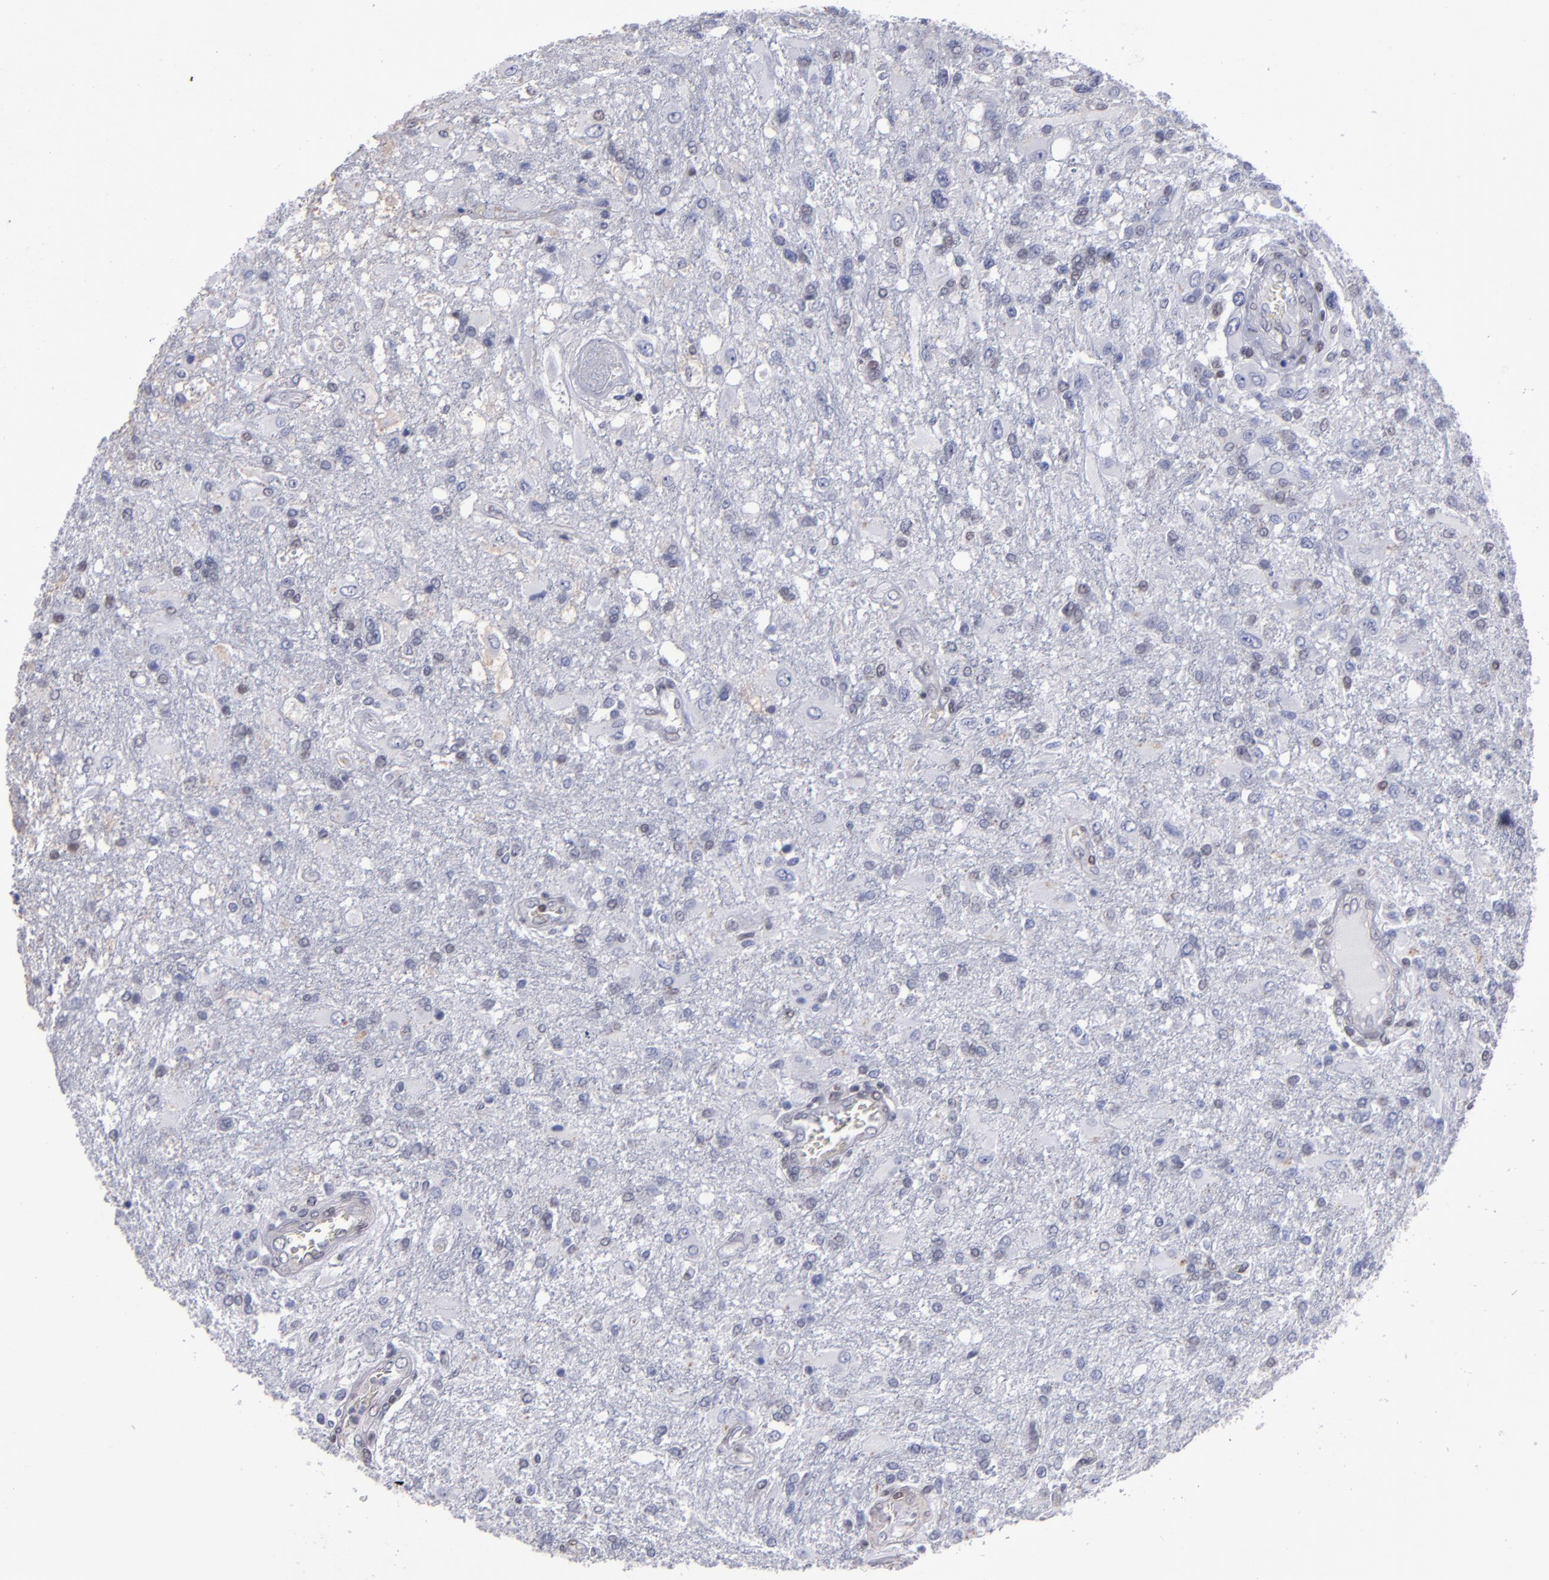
{"staining": {"intensity": "negative", "quantity": "none", "location": "none"}, "tissue": "glioma", "cell_type": "Tumor cells", "image_type": "cancer", "snomed": [{"axis": "morphology", "description": "Glioma, malignant, High grade"}, {"axis": "topography", "description": "Cerebral cortex"}], "caption": "This is an immunohistochemistry (IHC) photomicrograph of malignant high-grade glioma. There is no expression in tumor cells.", "gene": "MGMT", "patient": {"sex": "male", "age": 79}}